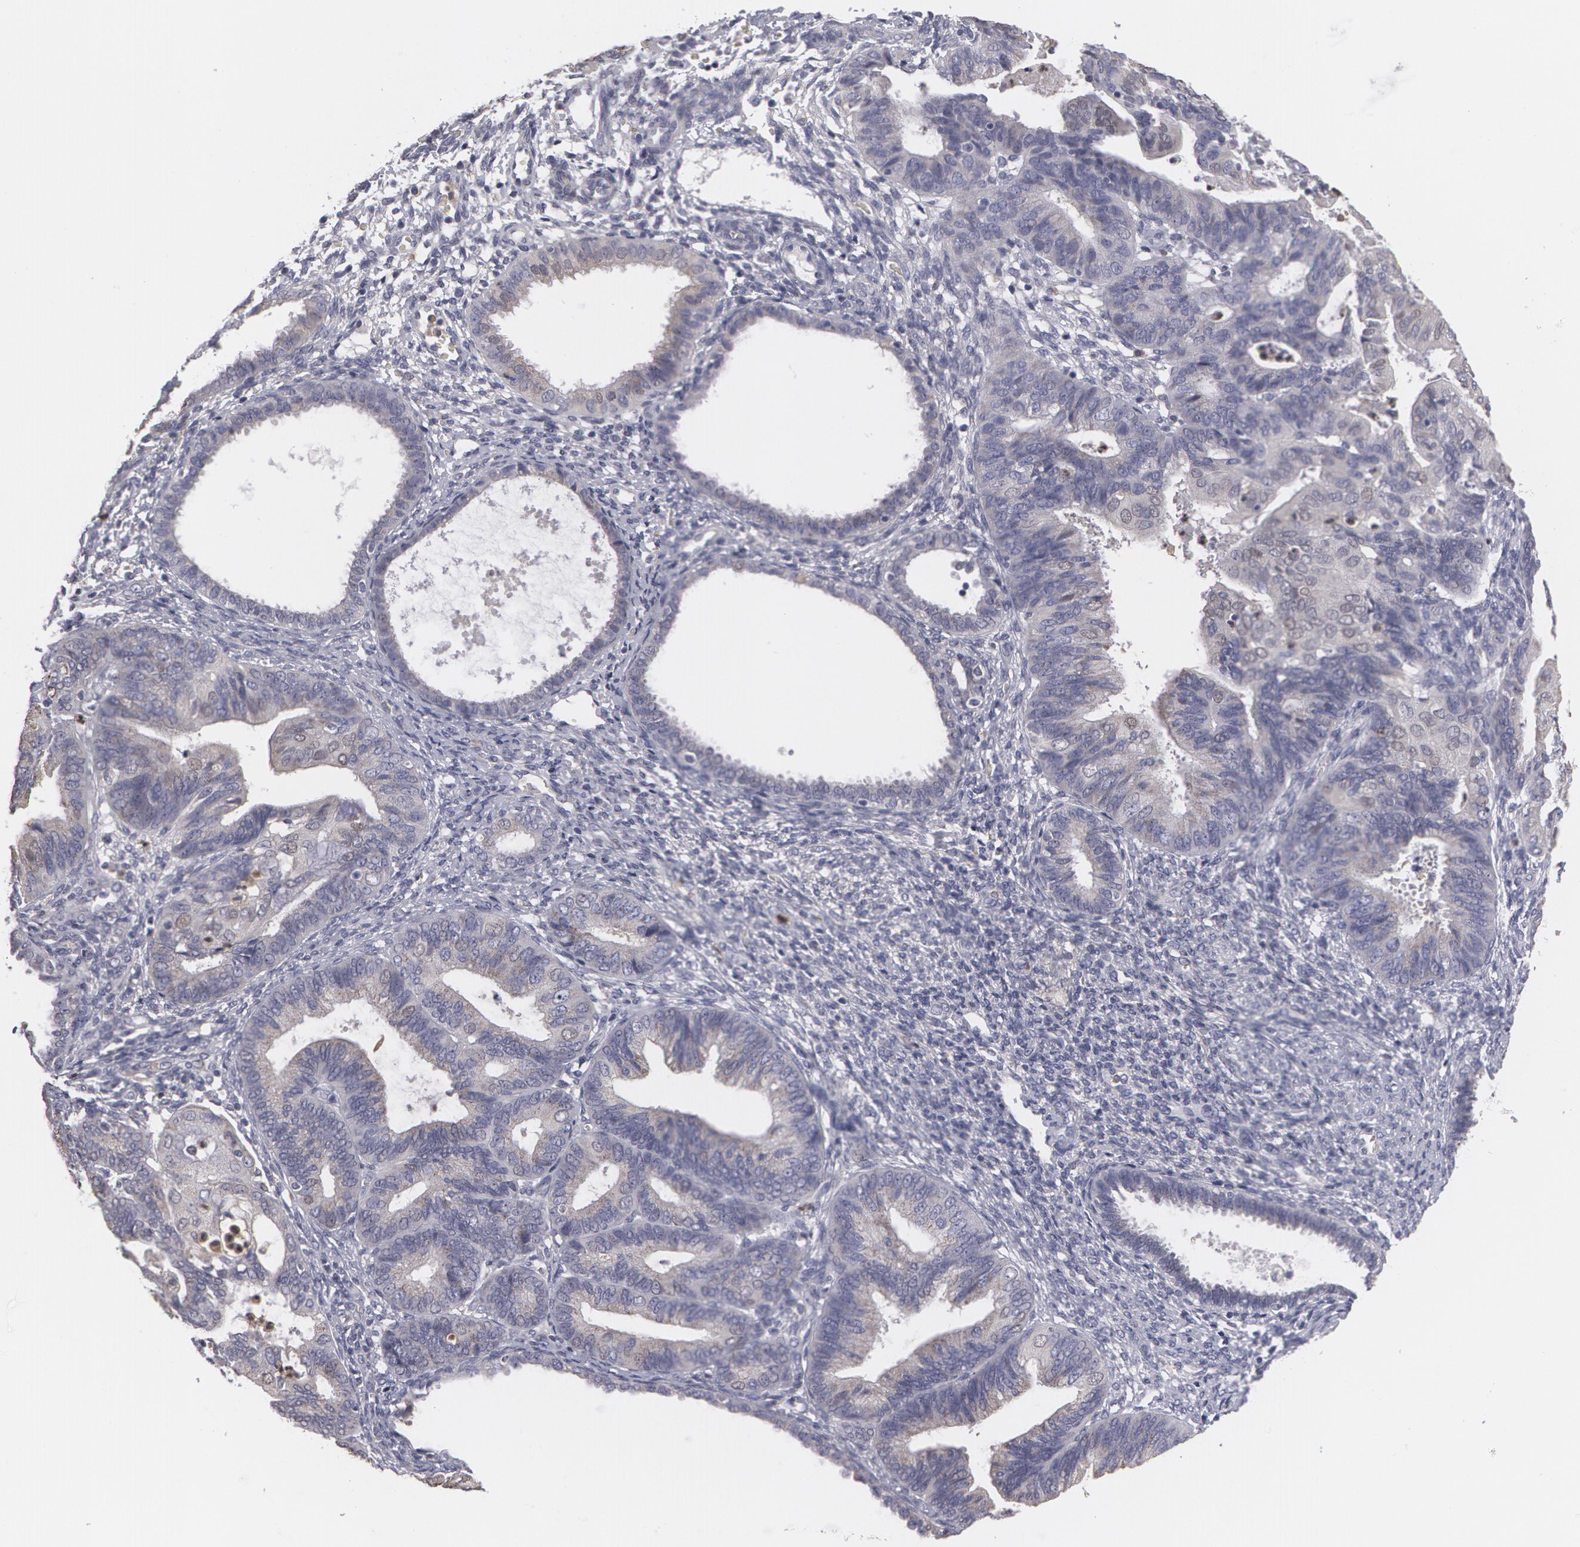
{"staining": {"intensity": "weak", "quantity": ">75%", "location": "cytoplasmic/membranous"}, "tissue": "endometrial cancer", "cell_type": "Tumor cells", "image_type": "cancer", "snomed": [{"axis": "morphology", "description": "Adenocarcinoma, NOS"}, {"axis": "topography", "description": "Endometrium"}], "caption": "Adenocarcinoma (endometrial) stained with IHC demonstrates weak cytoplasmic/membranous expression in approximately >75% of tumor cells. (Brightfield microscopy of DAB IHC at high magnification).", "gene": "CAT", "patient": {"sex": "female", "age": 63}}